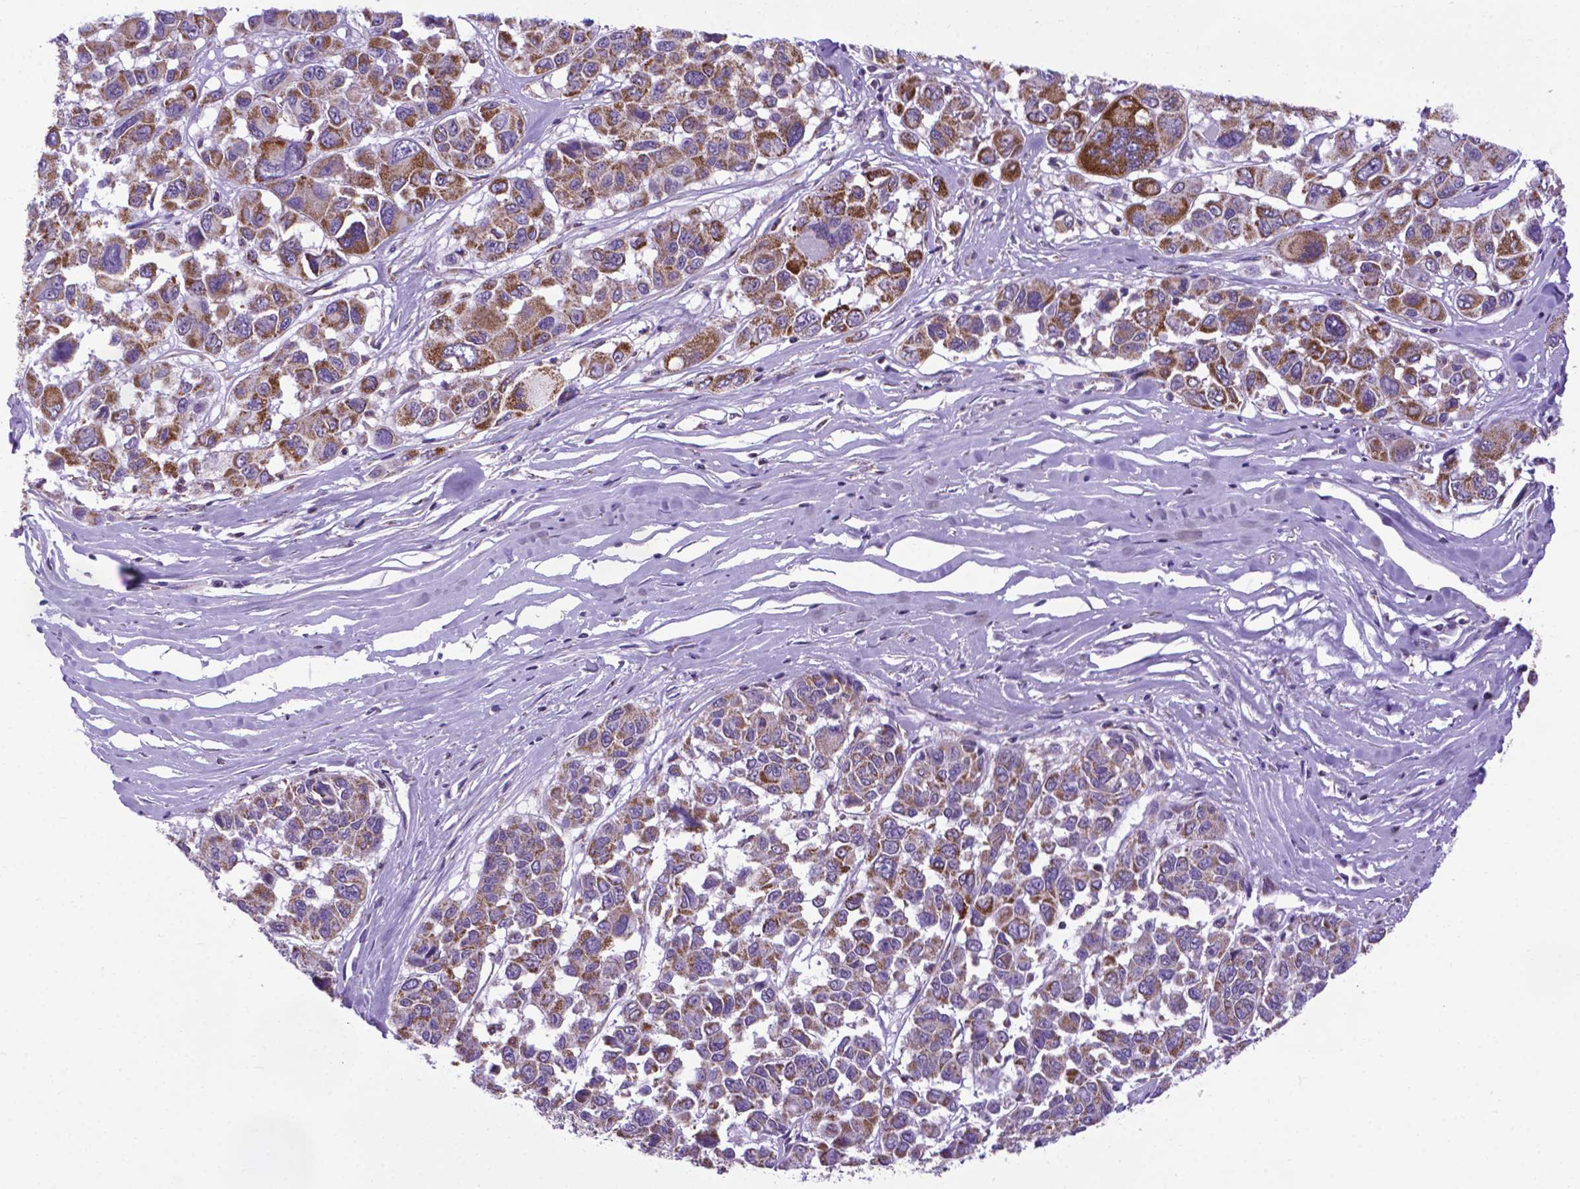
{"staining": {"intensity": "moderate", "quantity": ">75%", "location": "cytoplasmic/membranous"}, "tissue": "melanoma", "cell_type": "Tumor cells", "image_type": "cancer", "snomed": [{"axis": "morphology", "description": "Malignant melanoma, NOS"}, {"axis": "topography", "description": "Skin"}], "caption": "A high-resolution micrograph shows immunohistochemistry (IHC) staining of melanoma, which reveals moderate cytoplasmic/membranous staining in about >75% of tumor cells.", "gene": "POU3F3", "patient": {"sex": "female", "age": 66}}